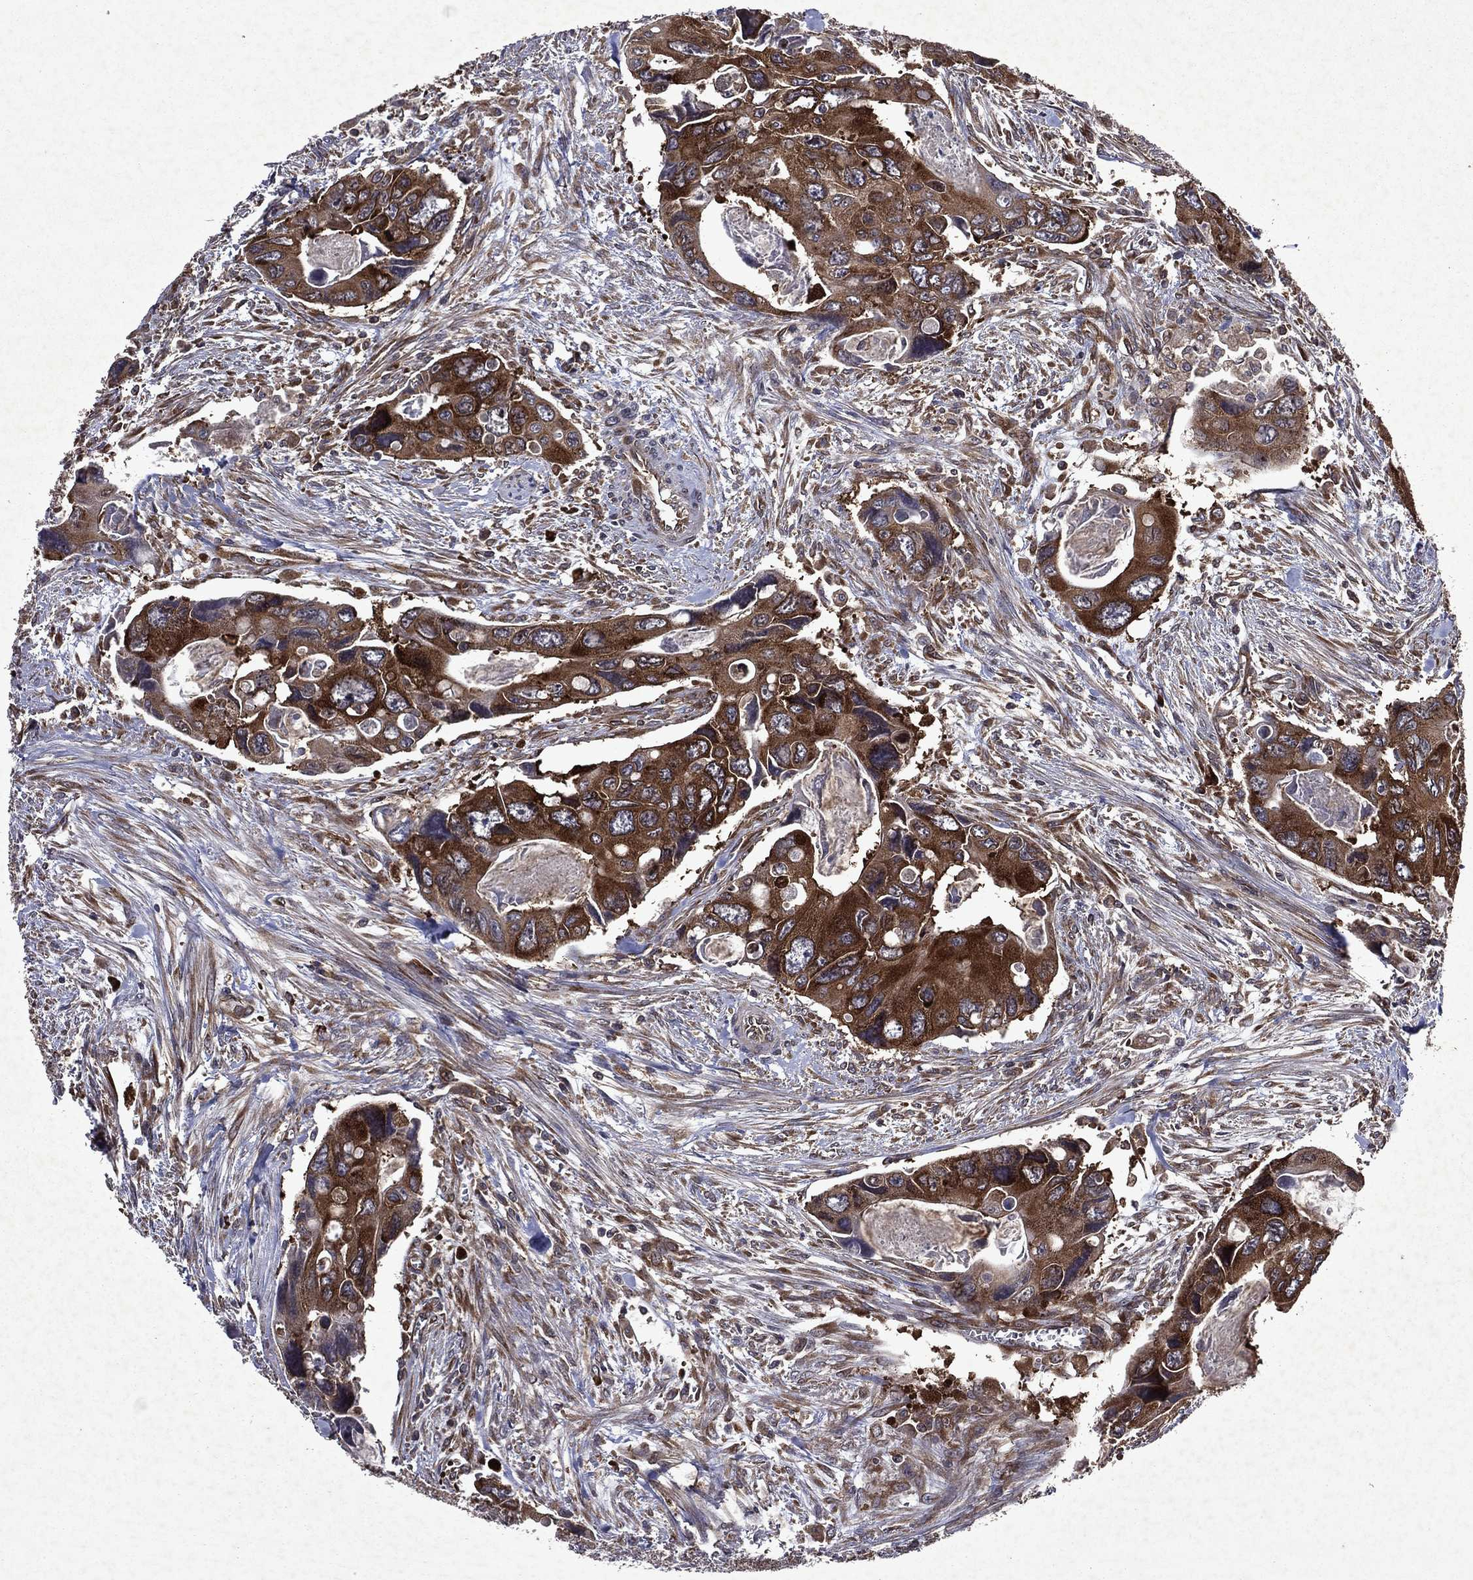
{"staining": {"intensity": "strong", "quantity": ">75%", "location": "cytoplasmic/membranous"}, "tissue": "colorectal cancer", "cell_type": "Tumor cells", "image_type": "cancer", "snomed": [{"axis": "morphology", "description": "Adenocarcinoma, NOS"}, {"axis": "topography", "description": "Rectum"}], "caption": "Adenocarcinoma (colorectal) stained with IHC shows strong cytoplasmic/membranous staining in approximately >75% of tumor cells.", "gene": "EIF2B4", "patient": {"sex": "male", "age": 62}}